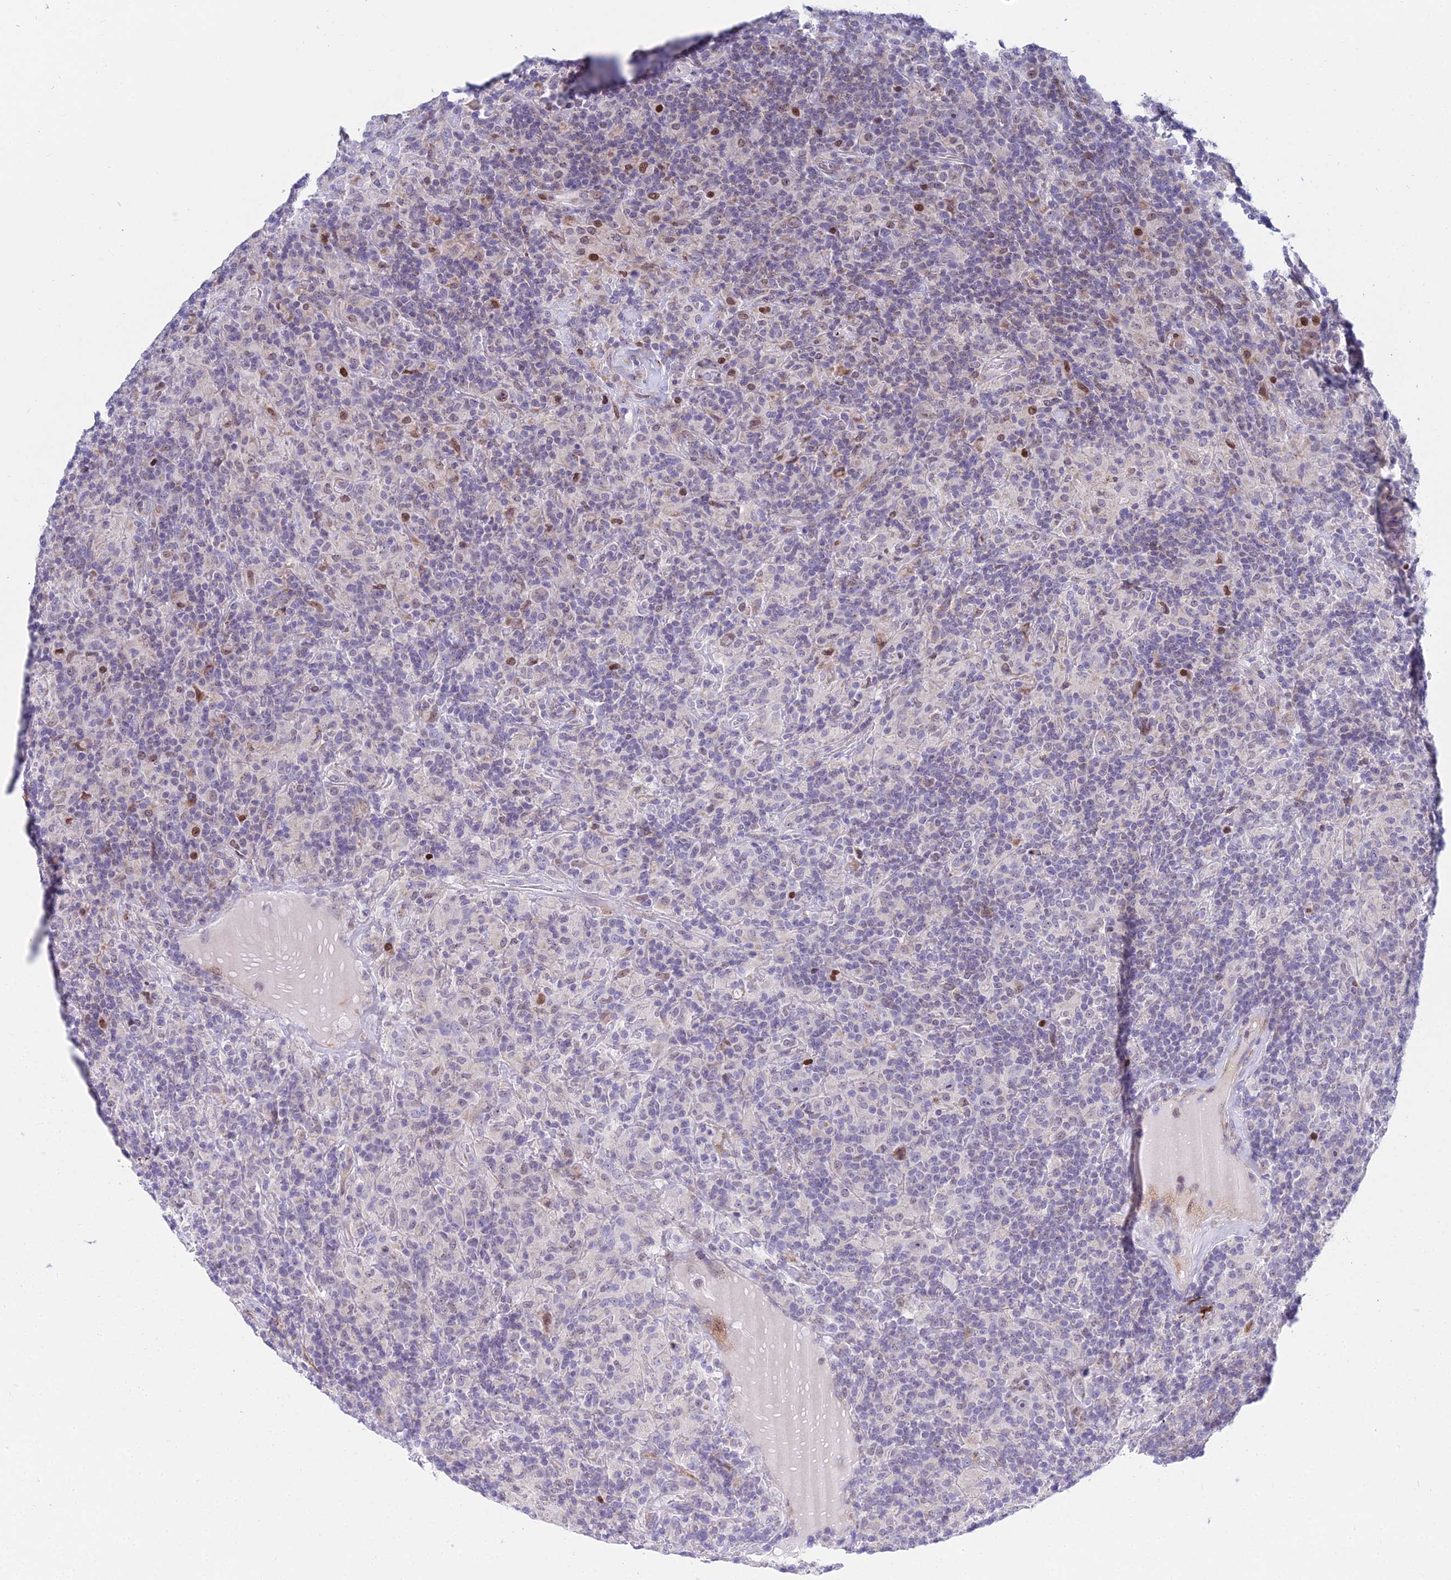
{"staining": {"intensity": "negative", "quantity": "none", "location": "none"}, "tissue": "lymphoma", "cell_type": "Tumor cells", "image_type": "cancer", "snomed": [{"axis": "morphology", "description": "Hodgkin's disease, NOS"}, {"axis": "topography", "description": "Lymph node"}], "caption": "This is an immunohistochemistry histopathology image of lymphoma. There is no staining in tumor cells.", "gene": "PRR13", "patient": {"sex": "male", "age": 70}}